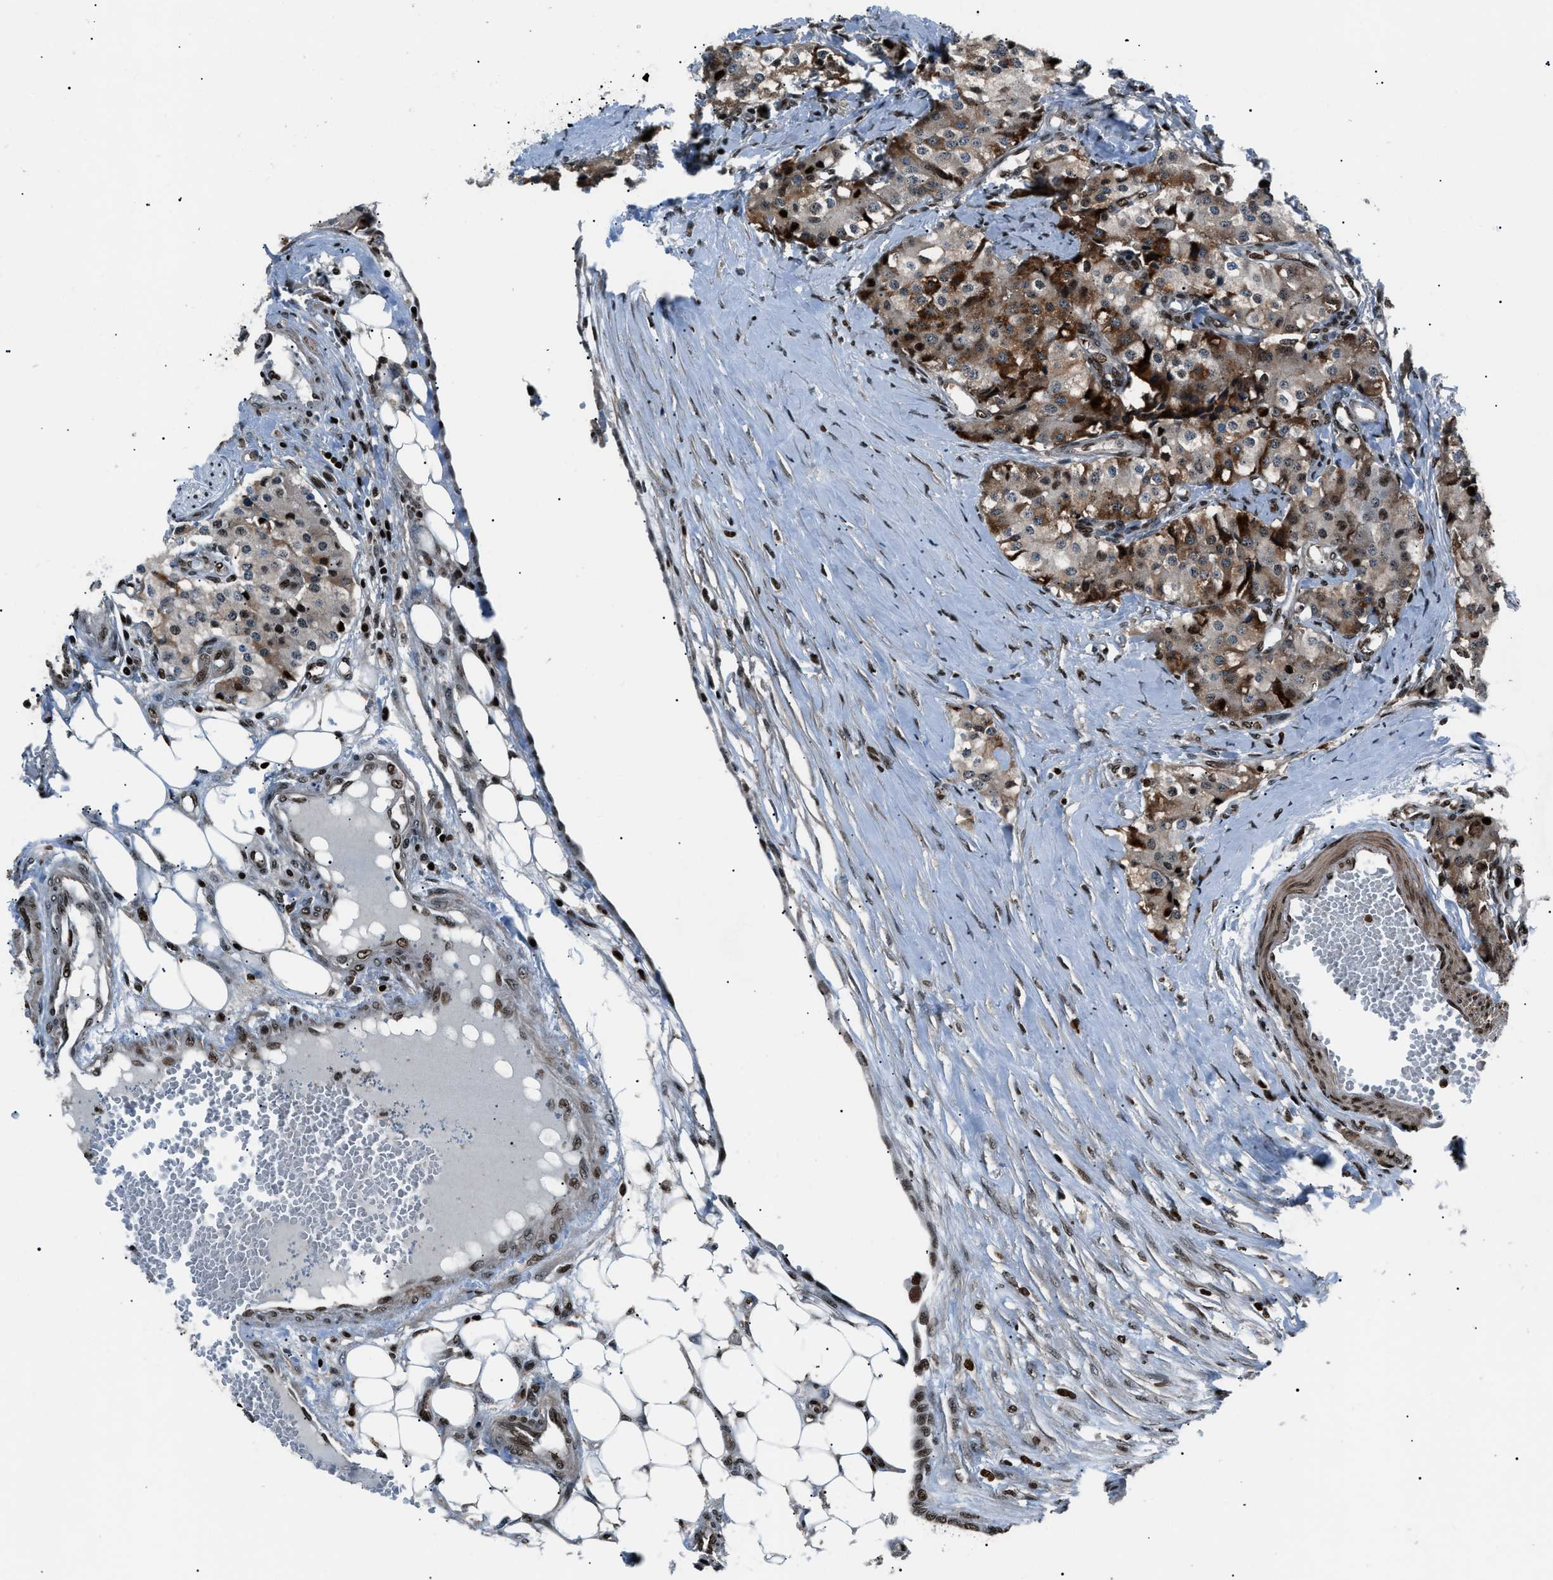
{"staining": {"intensity": "moderate", "quantity": "25%-75%", "location": "cytoplasmic/membranous,nuclear"}, "tissue": "carcinoid", "cell_type": "Tumor cells", "image_type": "cancer", "snomed": [{"axis": "morphology", "description": "Carcinoid, malignant, NOS"}, {"axis": "topography", "description": "Colon"}], "caption": "Approximately 25%-75% of tumor cells in human carcinoid (malignant) reveal moderate cytoplasmic/membranous and nuclear protein staining as visualized by brown immunohistochemical staining.", "gene": "PRKX", "patient": {"sex": "female", "age": 52}}